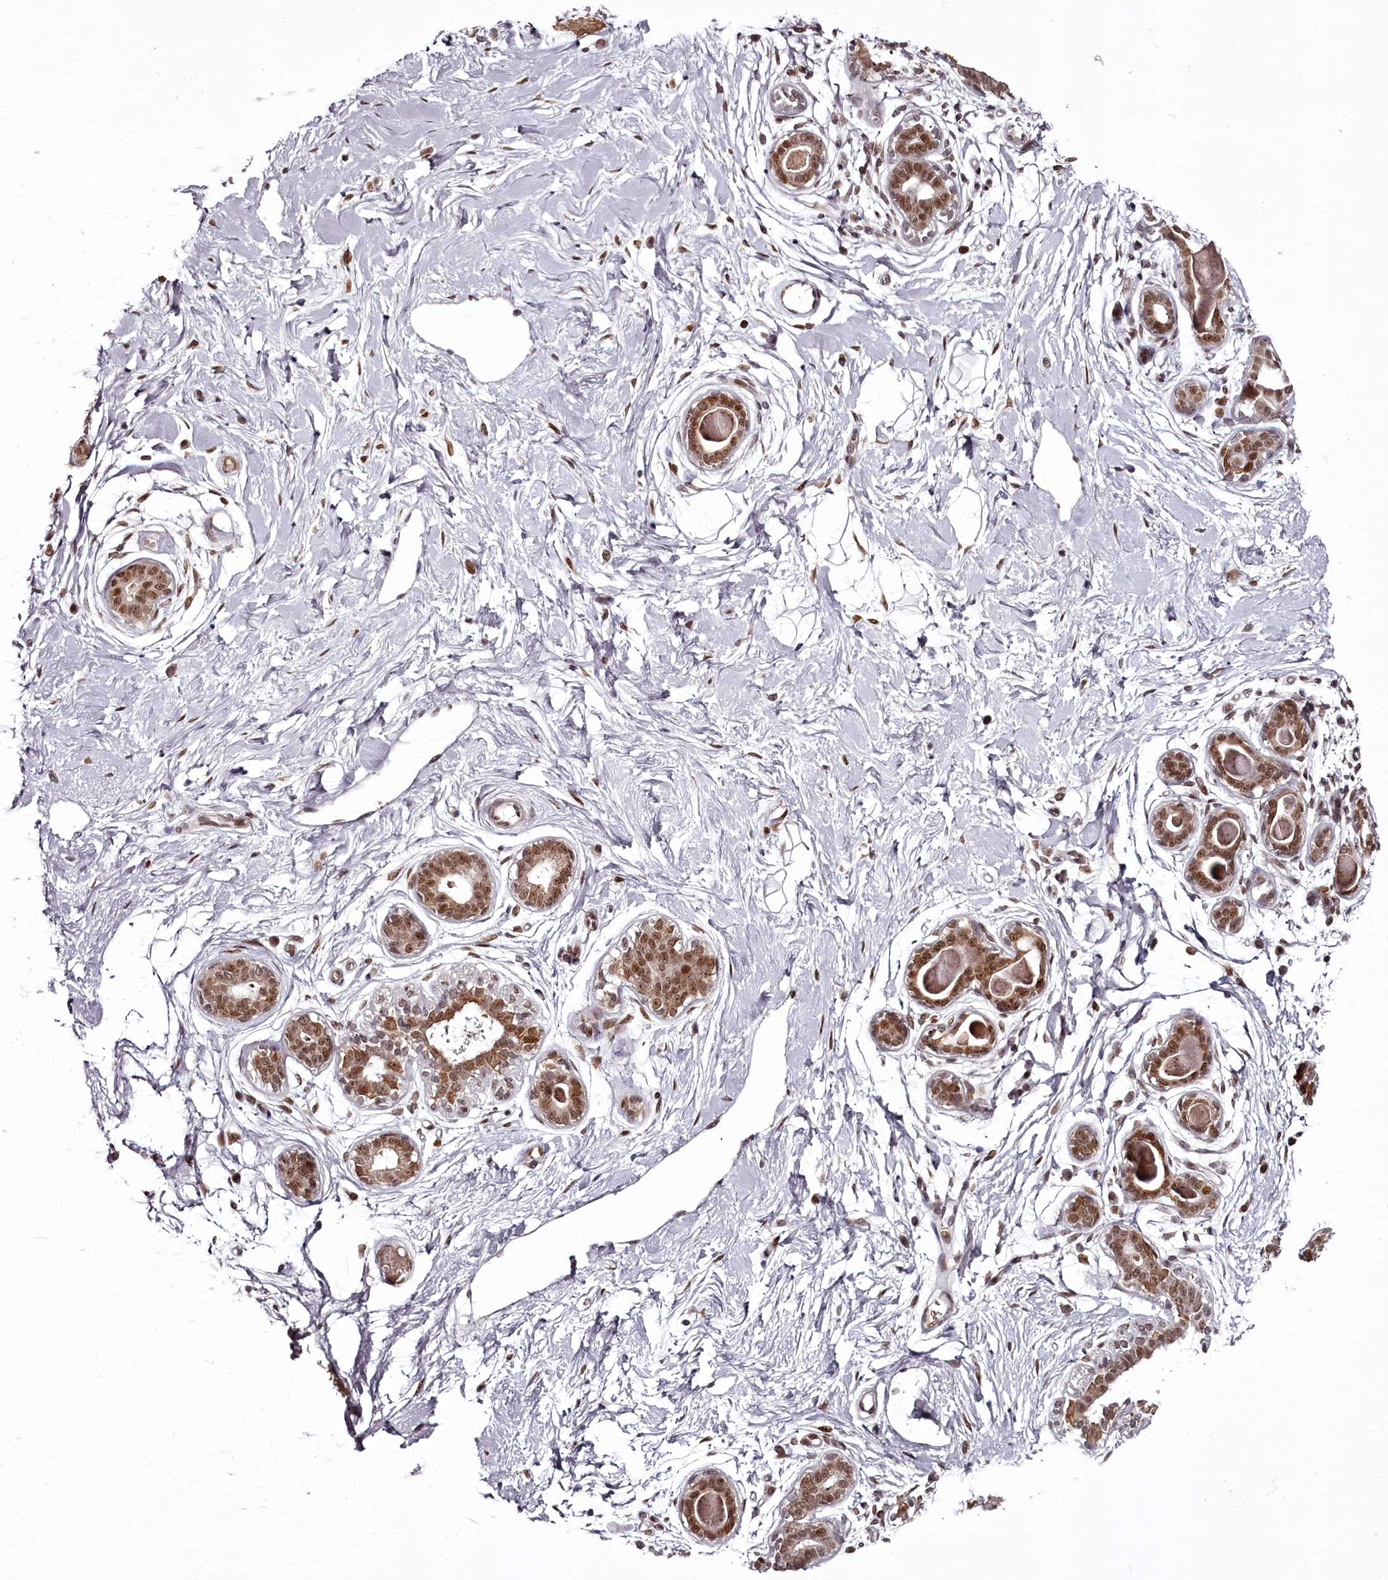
{"staining": {"intensity": "moderate", "quantity": ">75%", "location": "nuclear"}, "tissue": "breast", "cell_type": "Adipocytes", "image_type": "normal", "snomed": [{"axis": "morphology", "description": "Normal tissue, NOS"}, {"axis": "topography", "description": "Breast"}], "caption": "A medium amount of moderate nuclear expression is appreciated in approximately >75% of adipocytes in unremarkable breast. Immunohistochemistry (ihc) stains the protein in brown and the nuclei are stained blue.", "gene": "THYN1", "patient": {"sex": "female", "age": 45}}